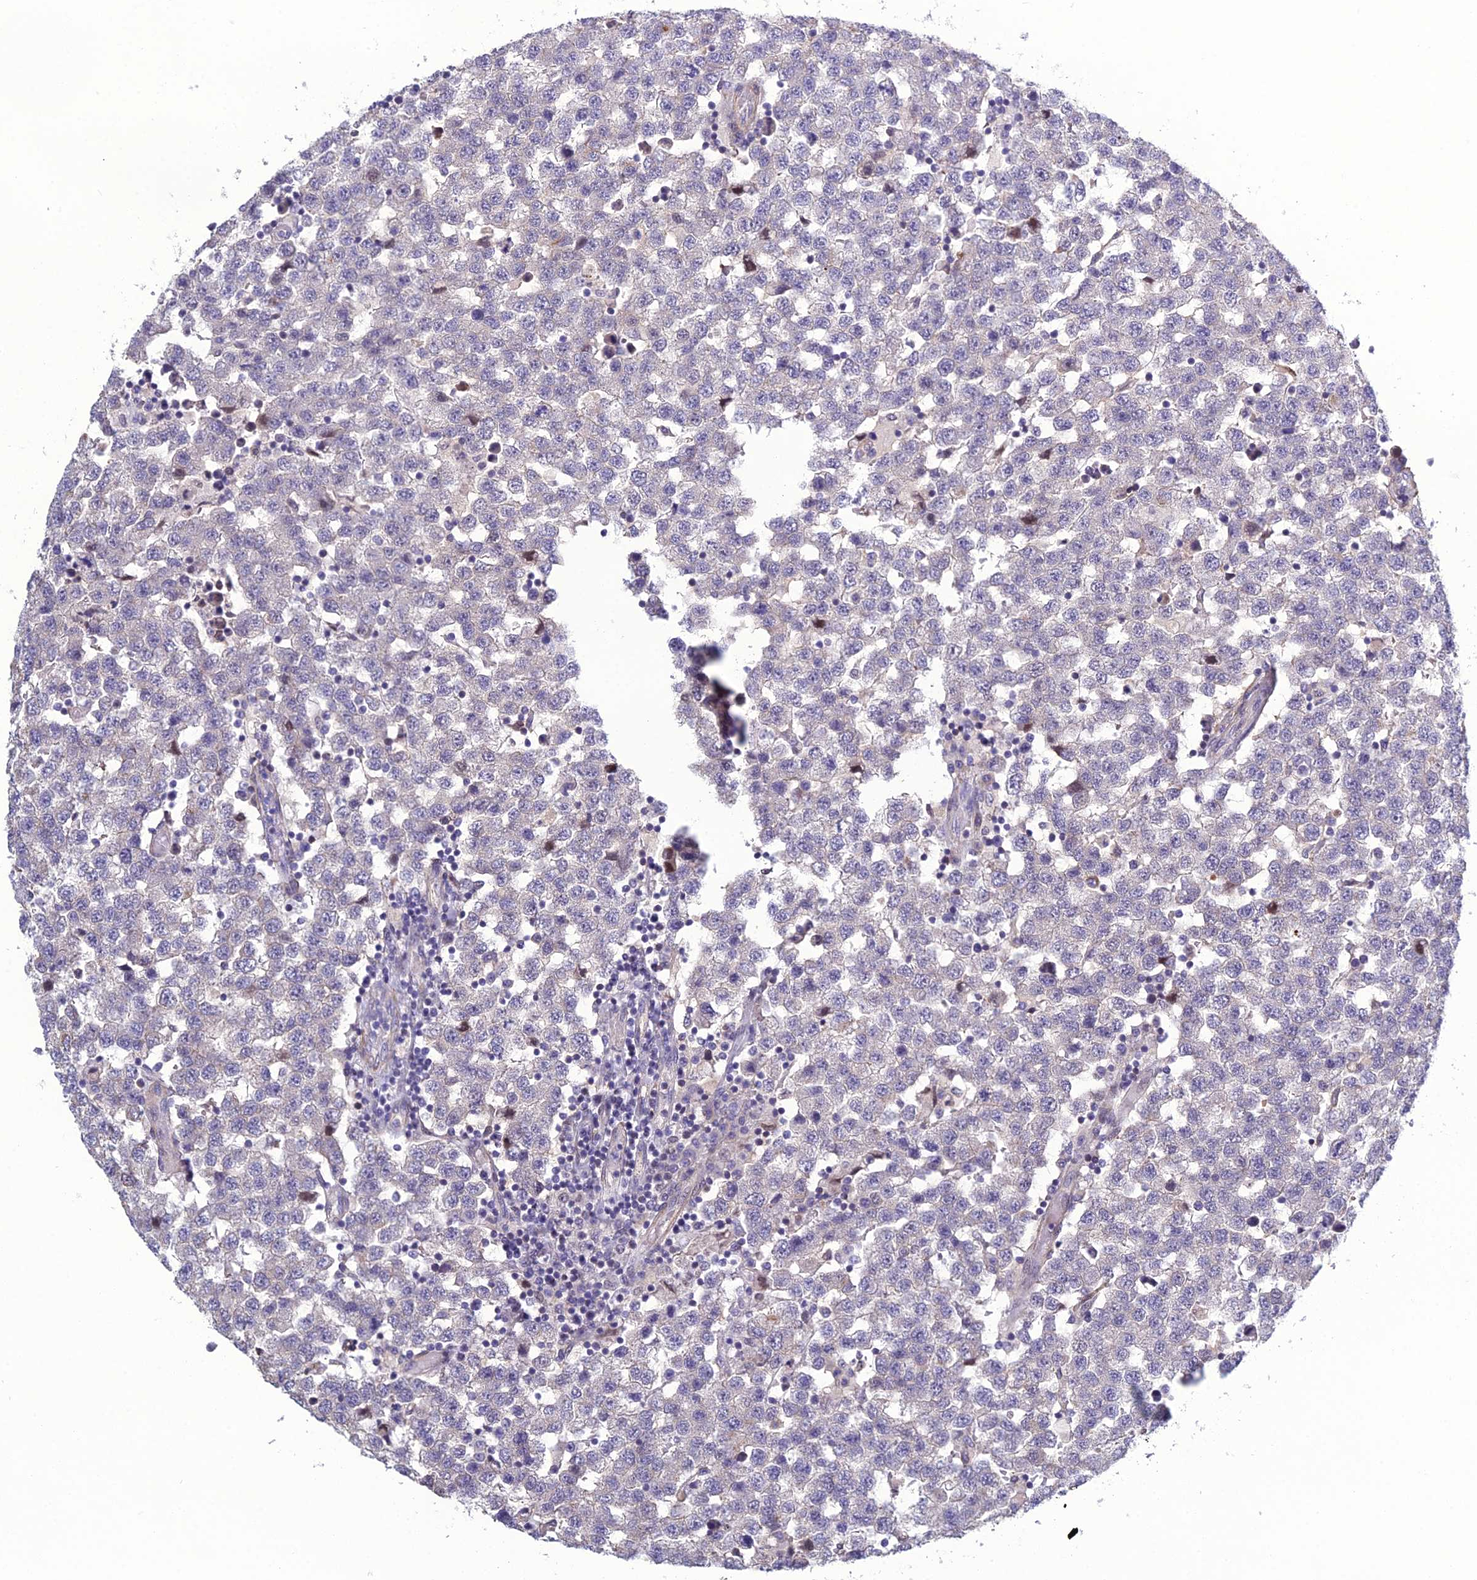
{"staining": {"intensity": "negative", "quantity": "none", "location": "none"}, "tissue": "testis cancer", "cell_type": "Tumor cells", "image_type": "cancer", "snomed": [{"axis": "morphology", "description": "Seminoma, NOS"}, {"axis": "topography", "description": "Testis"}], "caption": "Seminoma (testis) was stained to show a protein in brown. There is no significant positivity in tumor cells.", "gene": "LZTS2", "patient": {"sex": "male", "age": 34}}